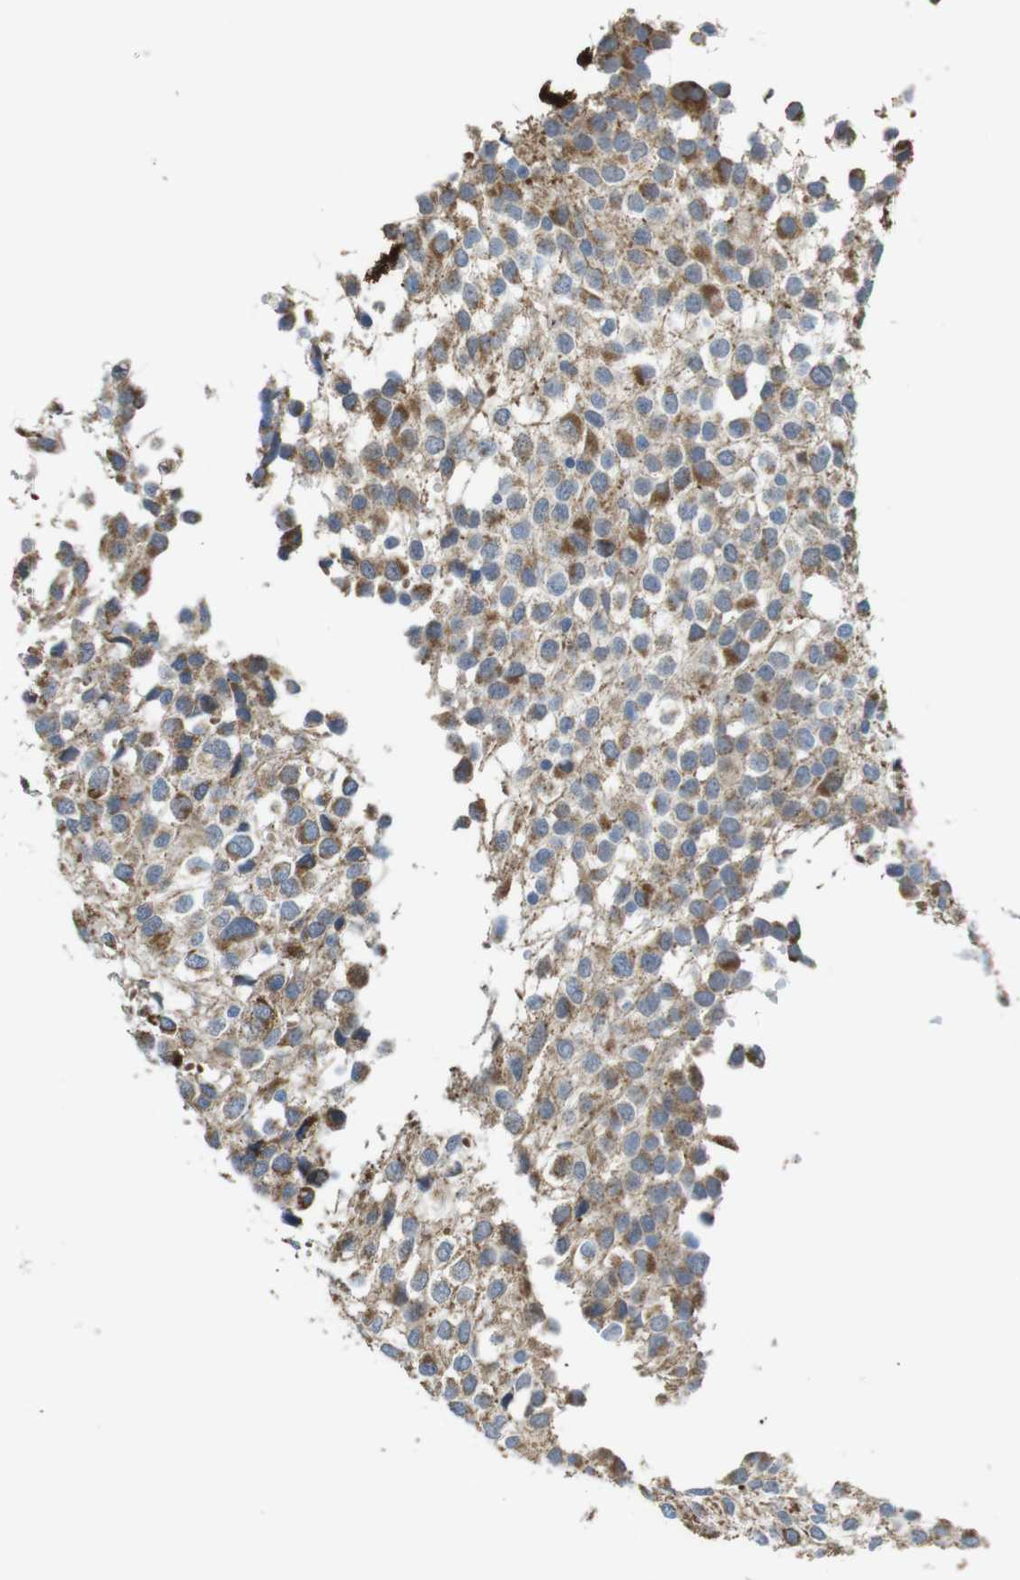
{"staining": {"intensity": "moderate", "quantity": "25%-75%", "location": "cytoplasmic/membranous"}, "tissue": "glioma", "cell_type": "Tumor cells", "image_type": "cancer", "snomed": [{"axis": "morphology", "description": "Glioma, malignant, High grade"}, {"axis": "topography", "description": "Brain"}], "caption": "Immunohistochemical staining of glioma displays medium levels of moderate cytoplasmic/membranous positivity in approximately 25%-75% of tumor cells.", "gene": "MARCHF1", "patient": {"sex": "male", "age": 32}}